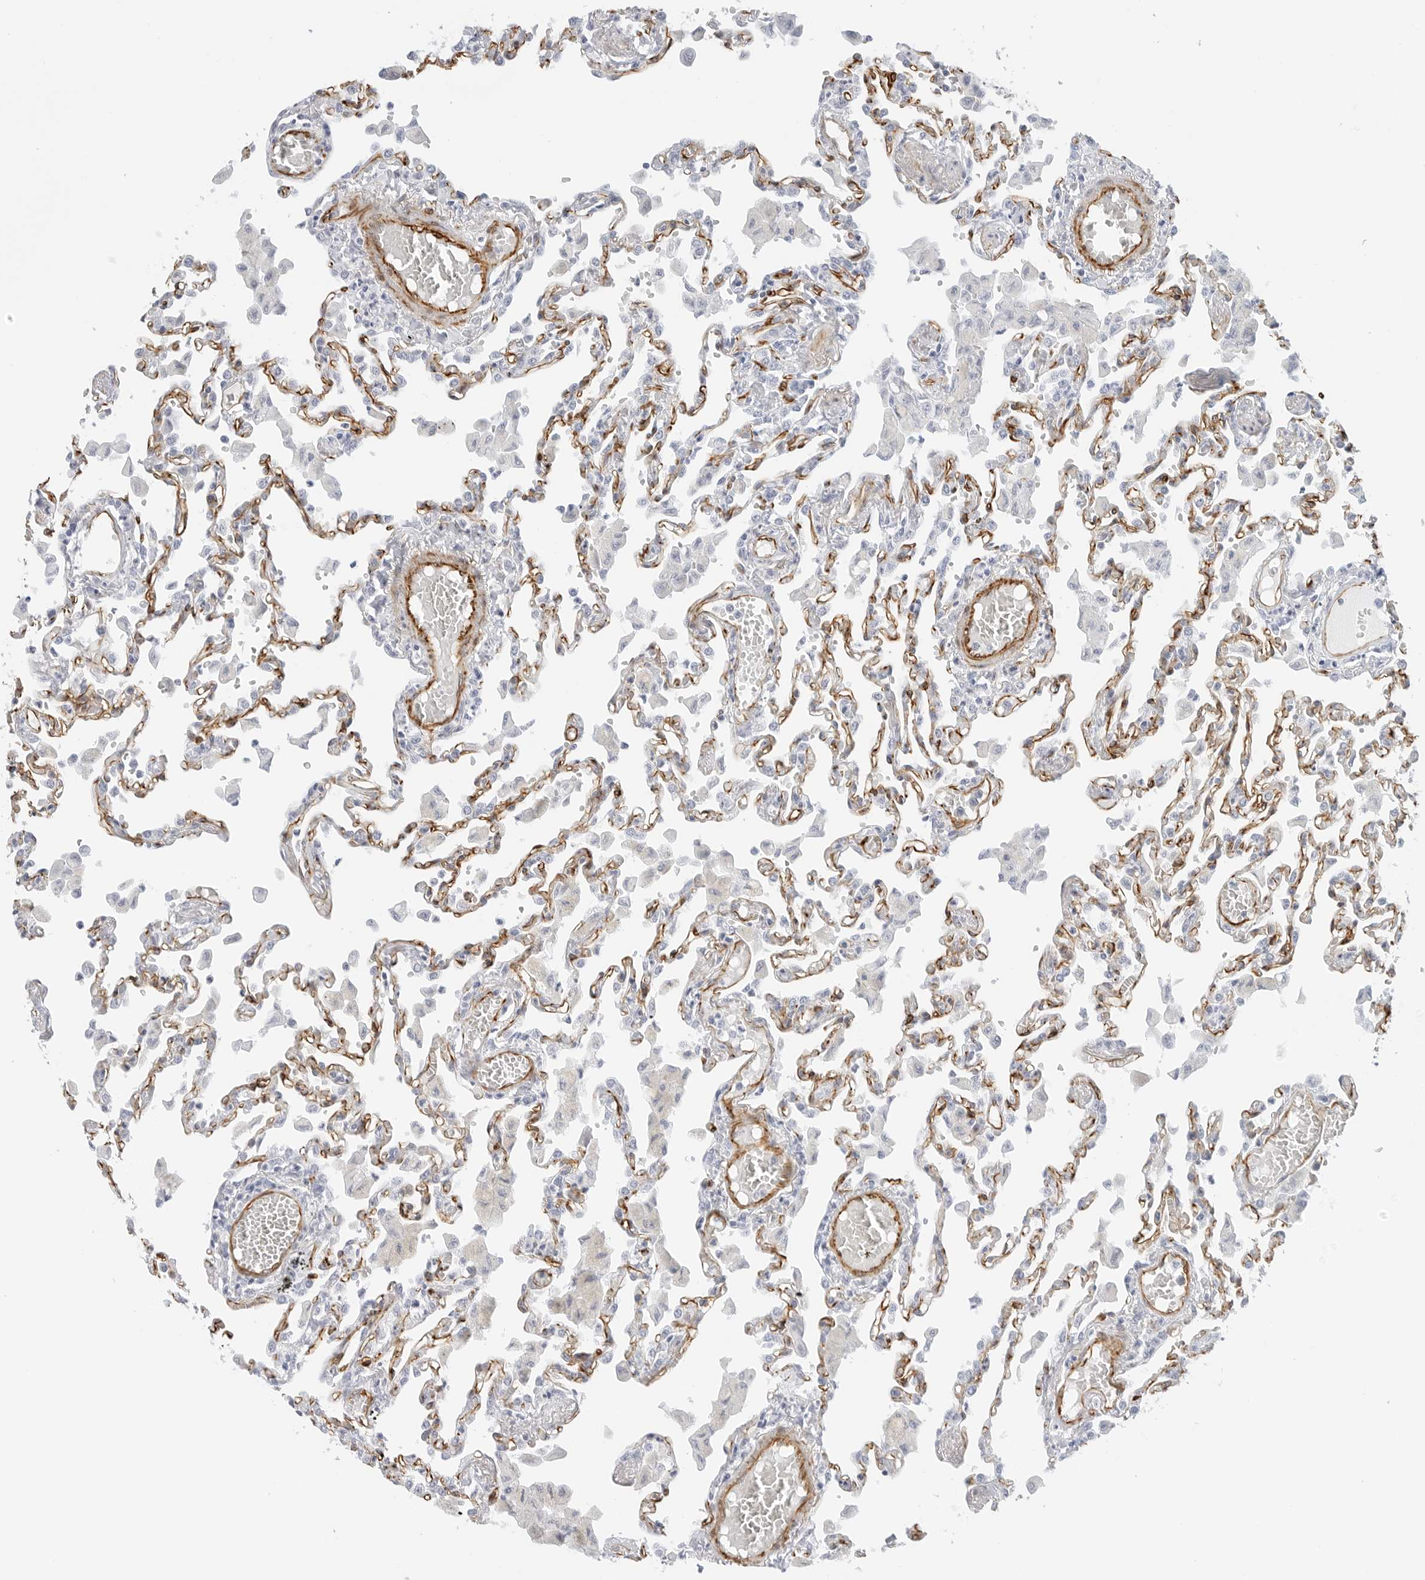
{"staining": {"intensity": "negative", "quantity": "none", "location": "none"}, "tissue": "lung", "cell_type": "Alveolar cells", "image_type": "normal", "snomed": [{"axis": "morphology", "description": "Normal tissue, NOS"}, {"axis": "topography", "description": "Bronchus"}, {"axis": "topography", "description": "Lung"}], "caption": "Immunohistochemistry image of normal human lung stained for a protein (brown), which displays no staining in alveolar cells. (Brightfield microscopy of DAB immunohistochemistry at high magnification).", "gene": "NES", "patient": {"sex": "female", "age": 49}}